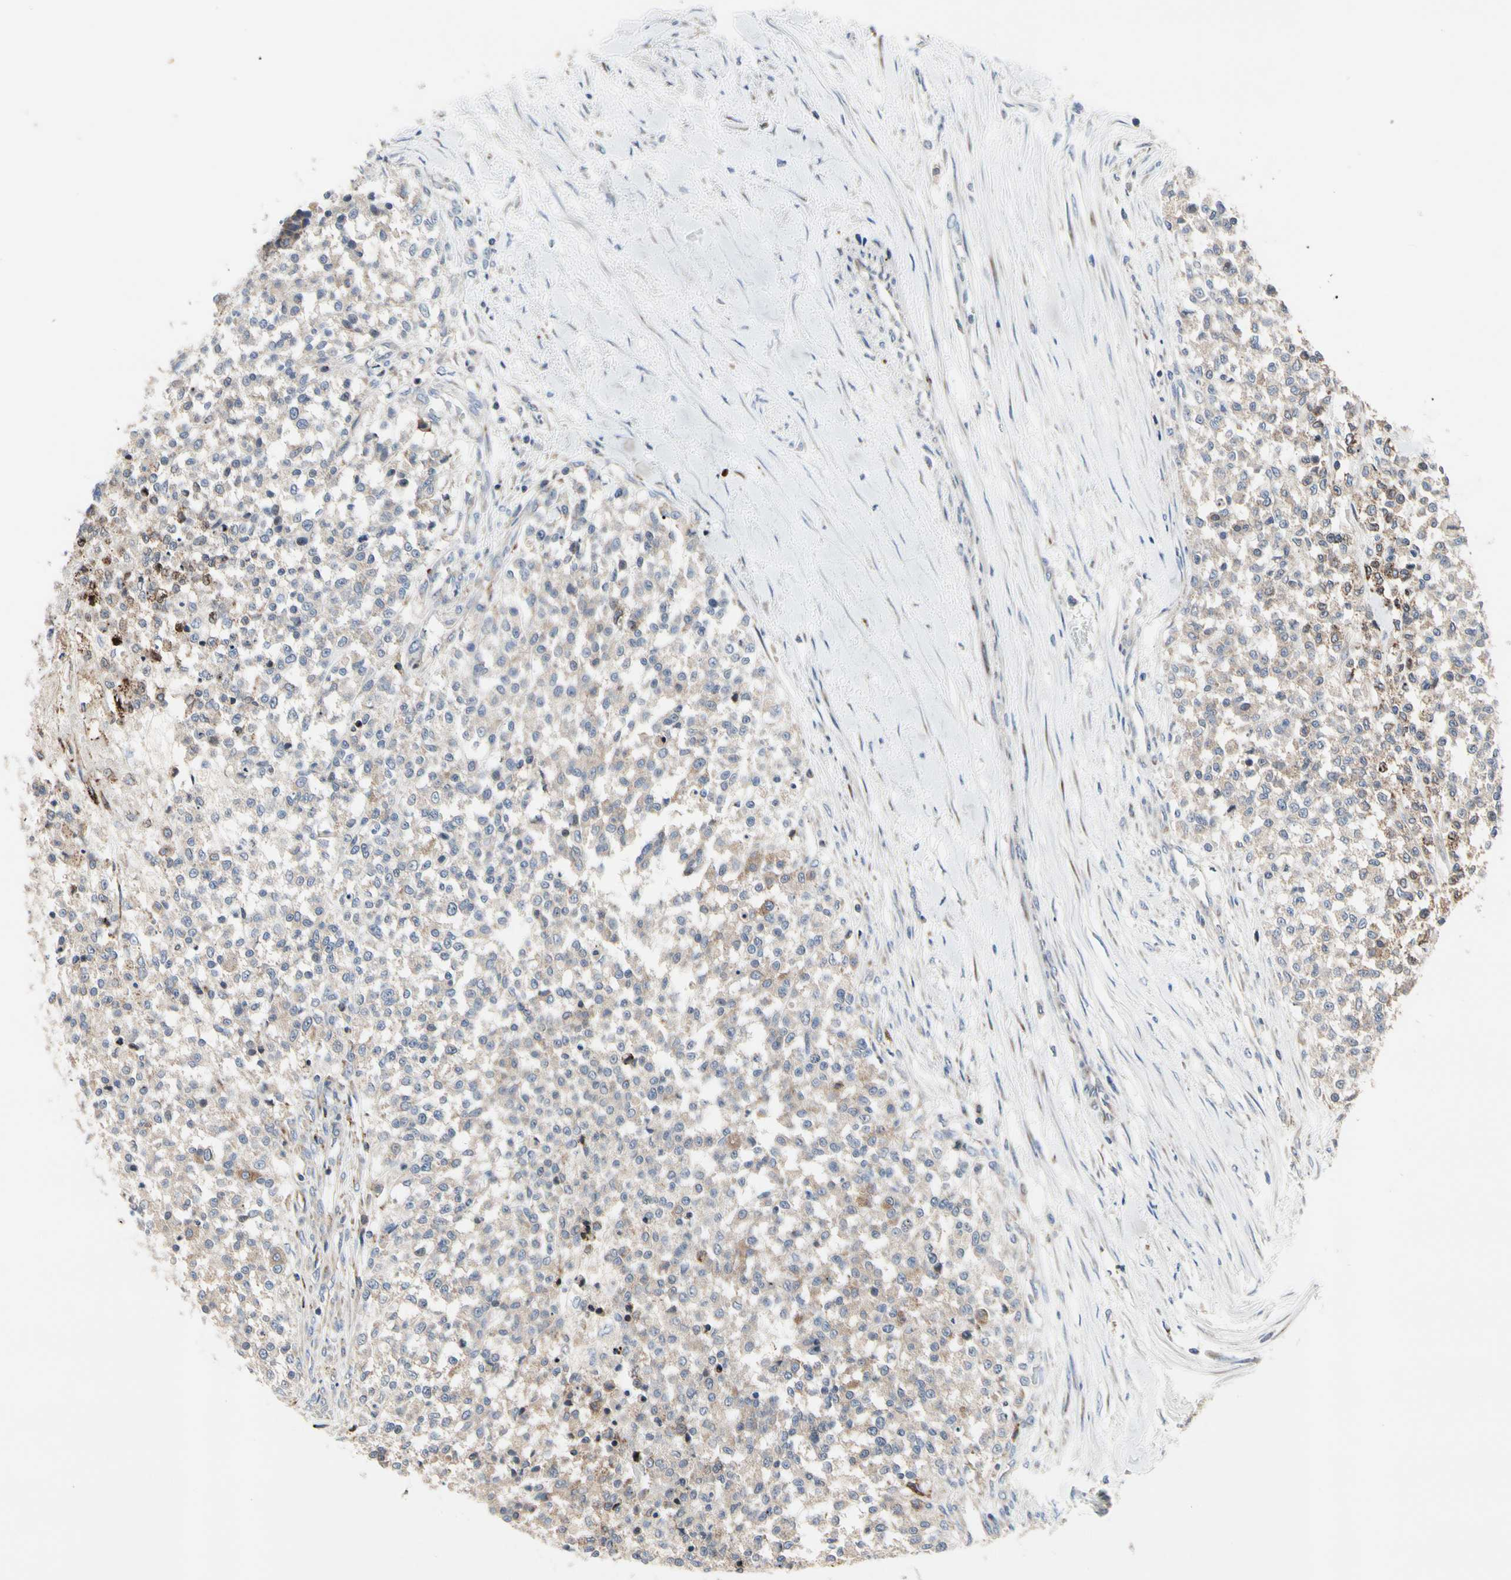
{"staining": {"intensity": "weak", "quantity": ">75%", "location": "cytoplasmic/membranous"}, "tissue": "testis cancer", "cell_type": "Tumor cells", "image_type": "cancer", "snomed": [{"axis": "morphology", "description": "Seminoma, NOS"}, {"axis": "topography", "description": "Testis"}], "caption": "The histopathology image demonstrates immunohistochemical staining of testis seminoma. There is weak cytoplasmic/membranous expression is seen in approximately >75% of tumor cells.", "gene": "MMEL1", "patient": {"sex": "male", "age": 59}}